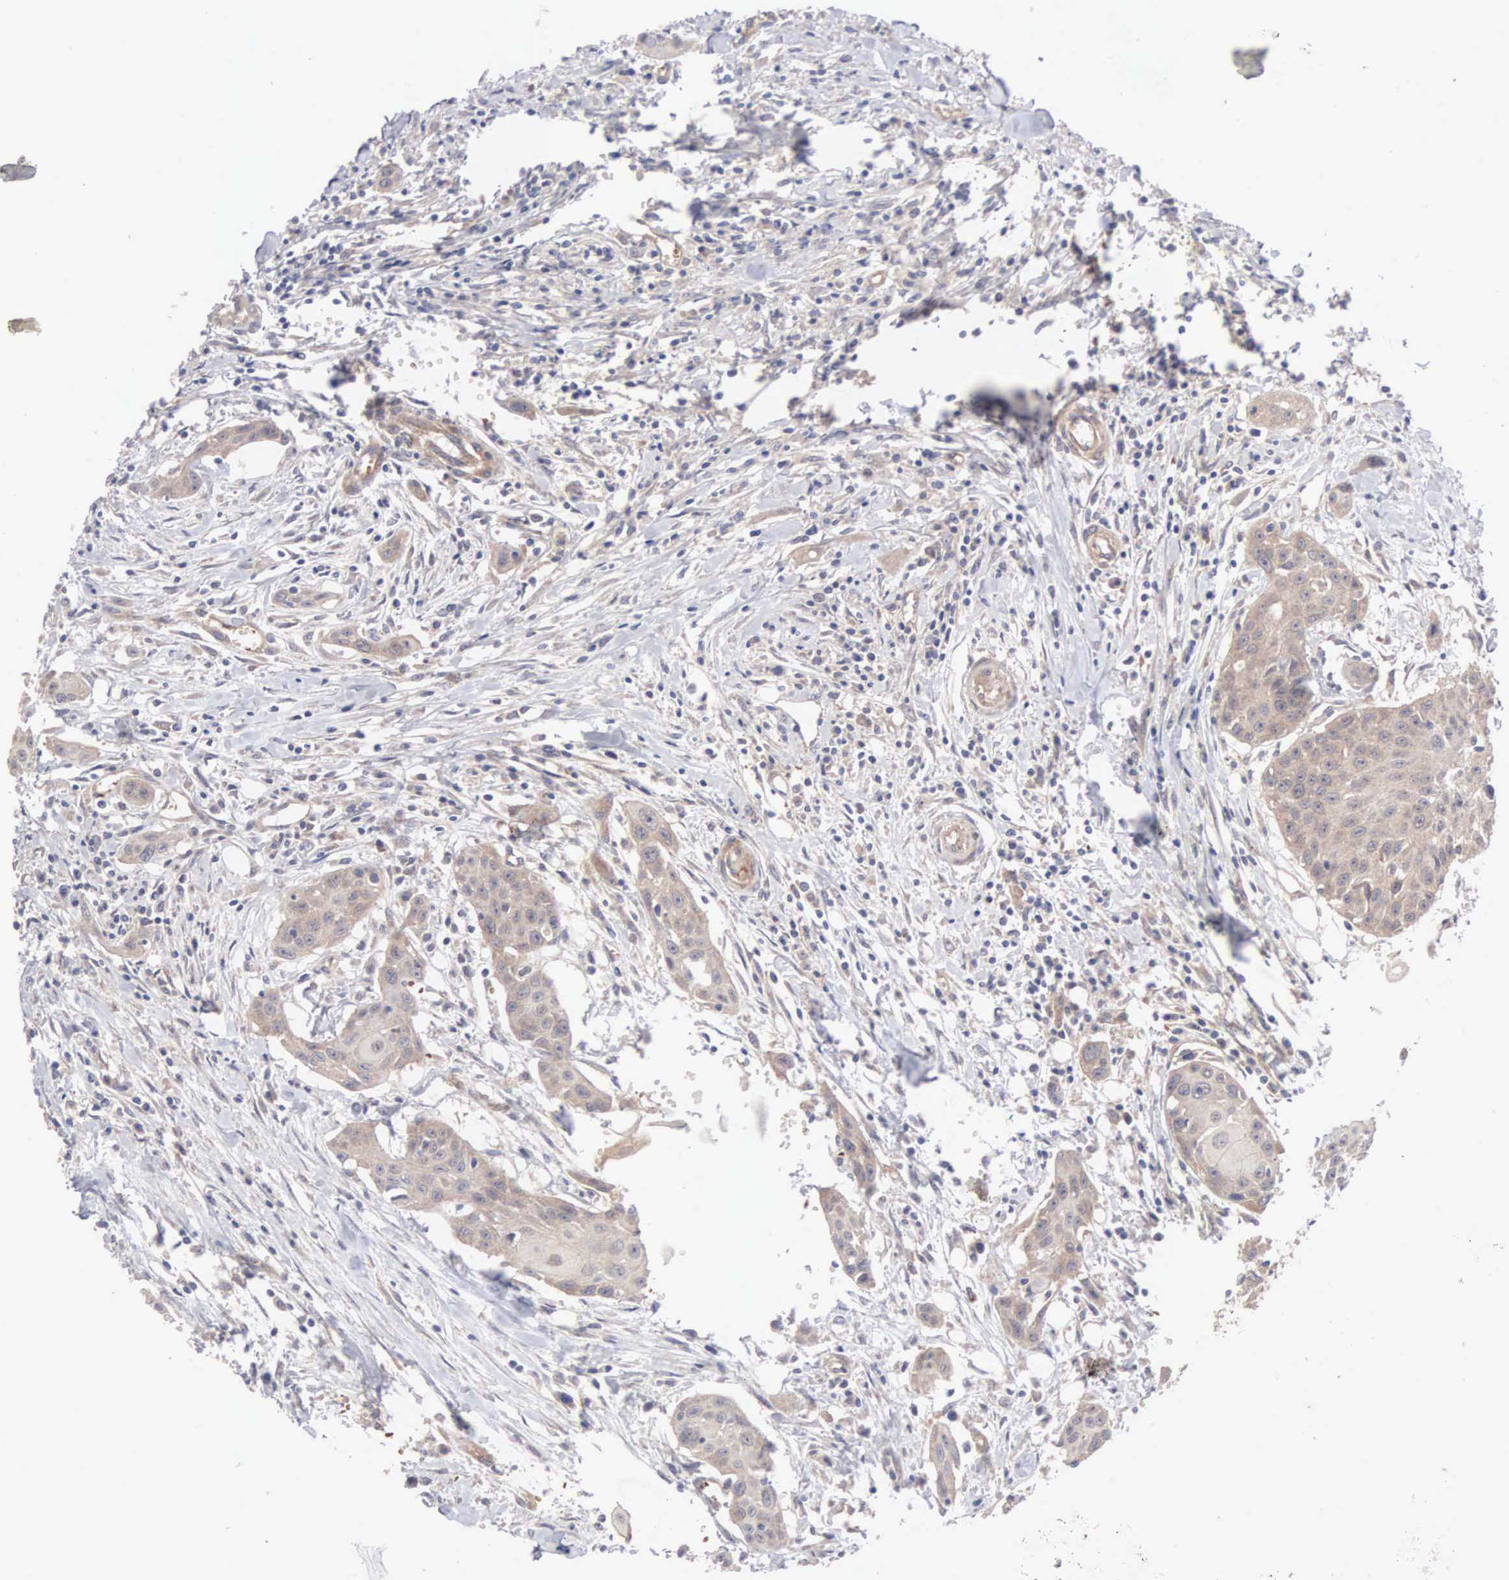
{"staining": {"intensity": "weak", "quantity": ">75%", "location": "cytoplasmic/membranous"}, "tissue": "head and neck cancer", "cell_type": "Tumor cells", "image_type": "cancer", "snomed": [{"axis": "morphology", "description": "Squamous cell carcinoma, NOS"}, {"axis": "morphology", "description": "Squamous cell carcinoma, metastatic, NOS"}, {"axis": "topography", "description": "Lymph node"}, {"axis": "topography", "description": "Salivary gland"}, {"axis": "topography", "description": "Head-Neck"}], "caption": "About >75% of tumor cells in human squamous cell carcinoma (head and neck) display weak cytoplasmic/membranous protein positivity as visualized by brown immunohistochemical staining.", "gene": "INF2", "patient": {"sex": "female", "age": 74}}